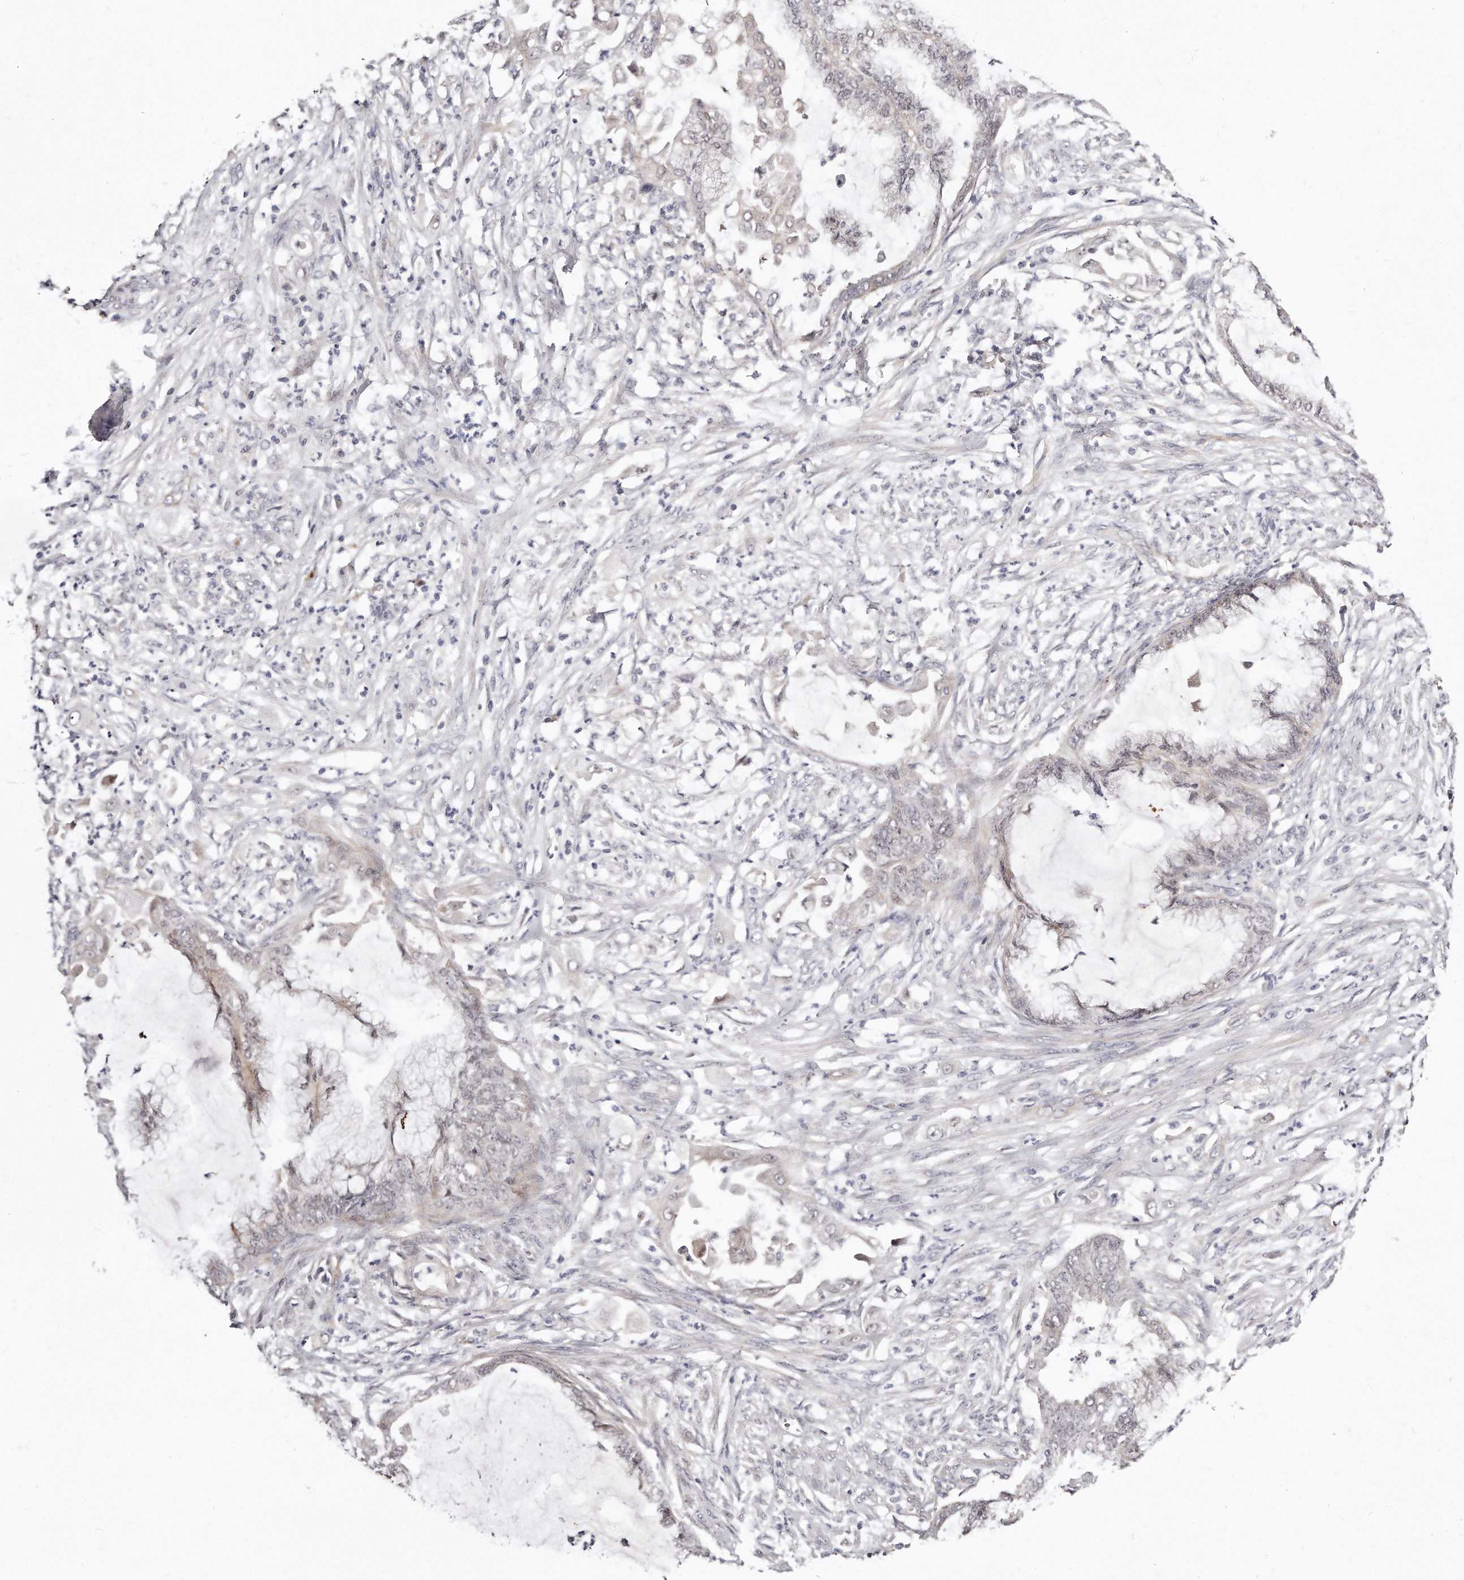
{"staining": {"intensity": "negative", "quantity": "none", "location": "none"}, "tissue": "endometrial cancer", "cell_type": "Tumor cells", "image_type": "cancer", "snomed": [{"axis": "morphology", "description": "Adenocarcinoma, NOS"}, {"axis": "topography", "description": "Endometrium"}], "caption": "DAB (3,3'-diaminobenzidine) immunohistochemical staining of endometrial adenocarcinoma shows no significant expression in tumor cells.", "gene": "CASZ1", "patient": {"sex": "female", "age": 86}}